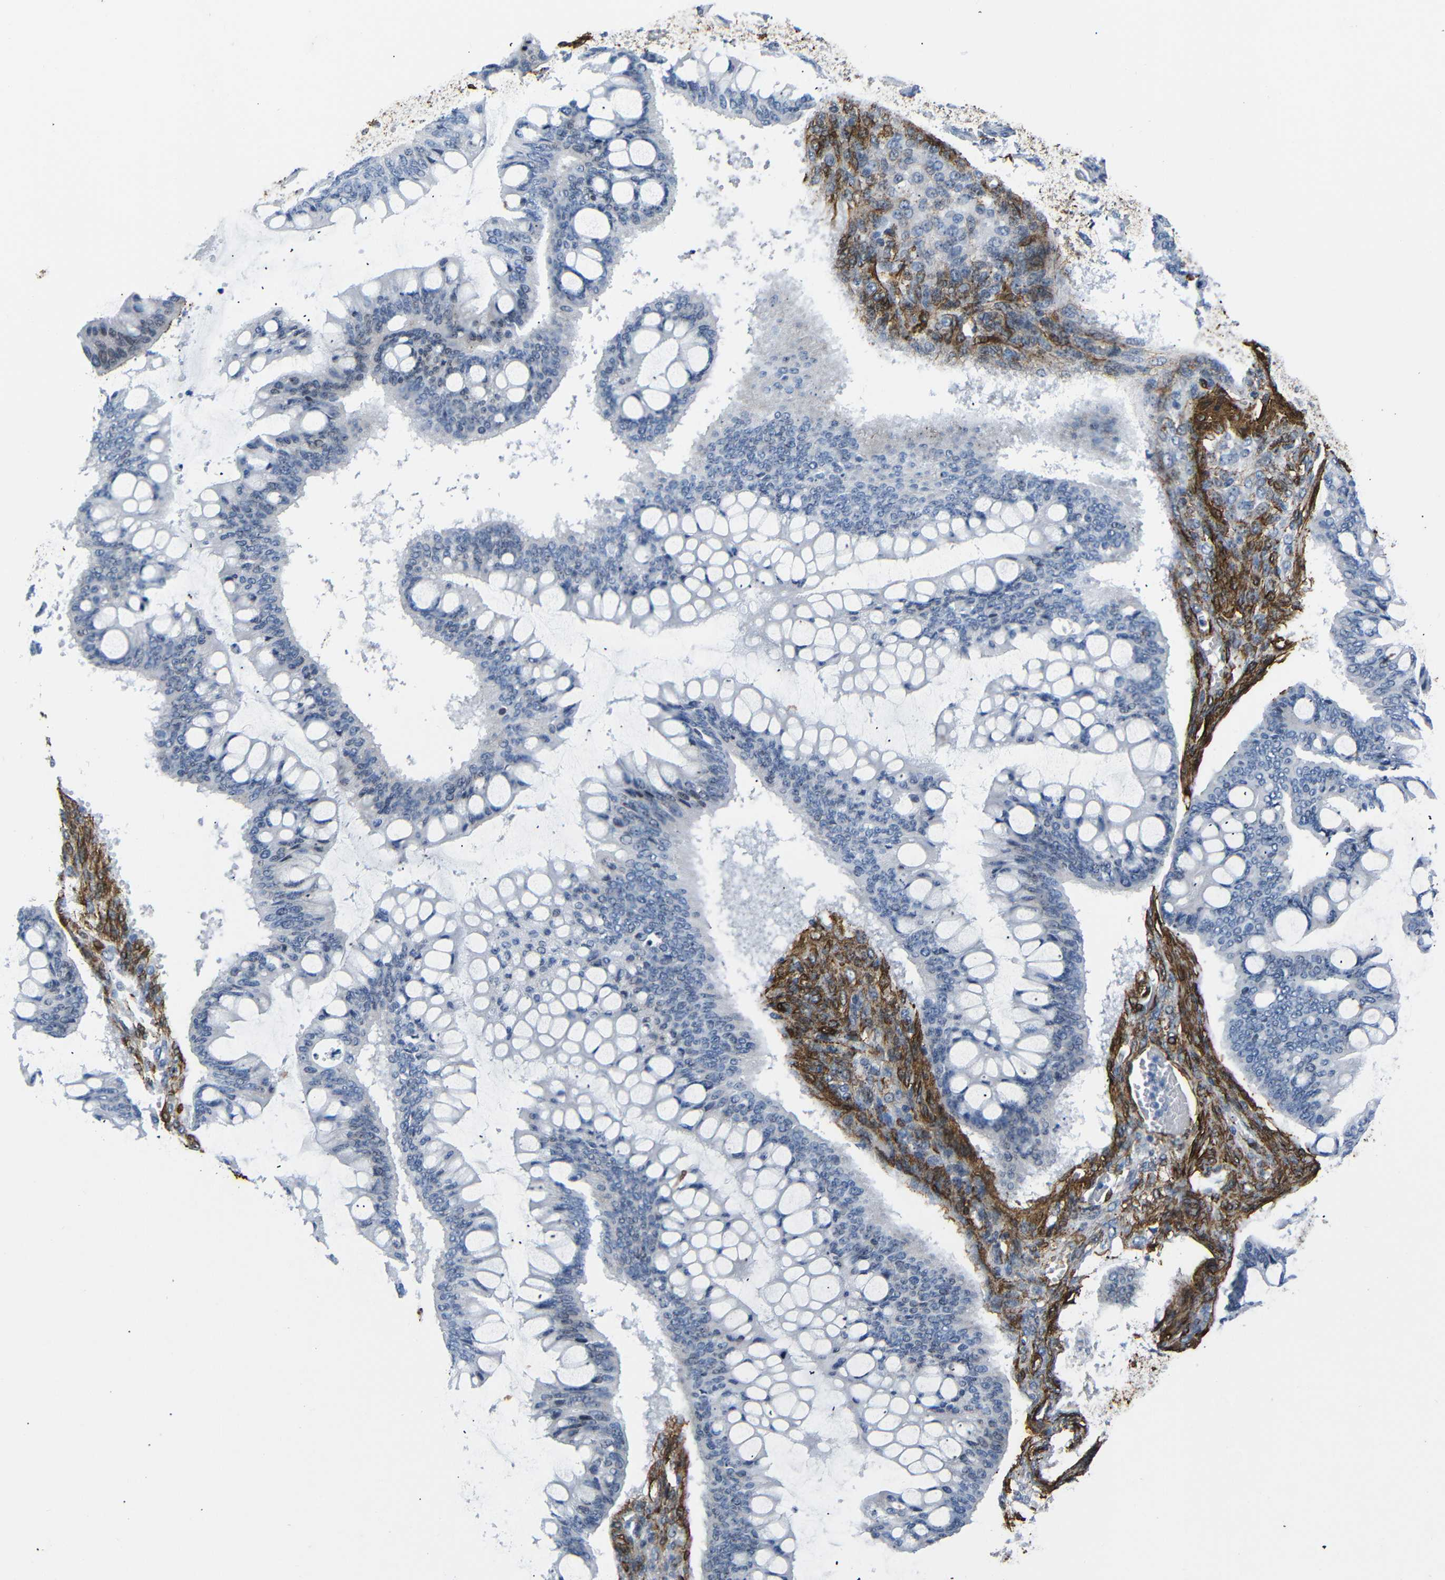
{"staining": {"intensity": "negative", "quantity": "none", "location": "none"}, "tissue": "ovarian cancer", "cell_type": "Tumor cells", "image_type": "cancer", "snomed": [{"axis": "morphology", "description": "Cystadenocarcinoma, mucinous, NOS"}, {"axis": "topography", "description": "Ovary"}], "caption": "The immunohistochemistry (IHC) histopathology image has no significant expression in tumor cells of ovarian mucinous cystadenocarcinoma tissue.", "gene": "ACTA2", "patient": {"sex": "female", "age": 73}}